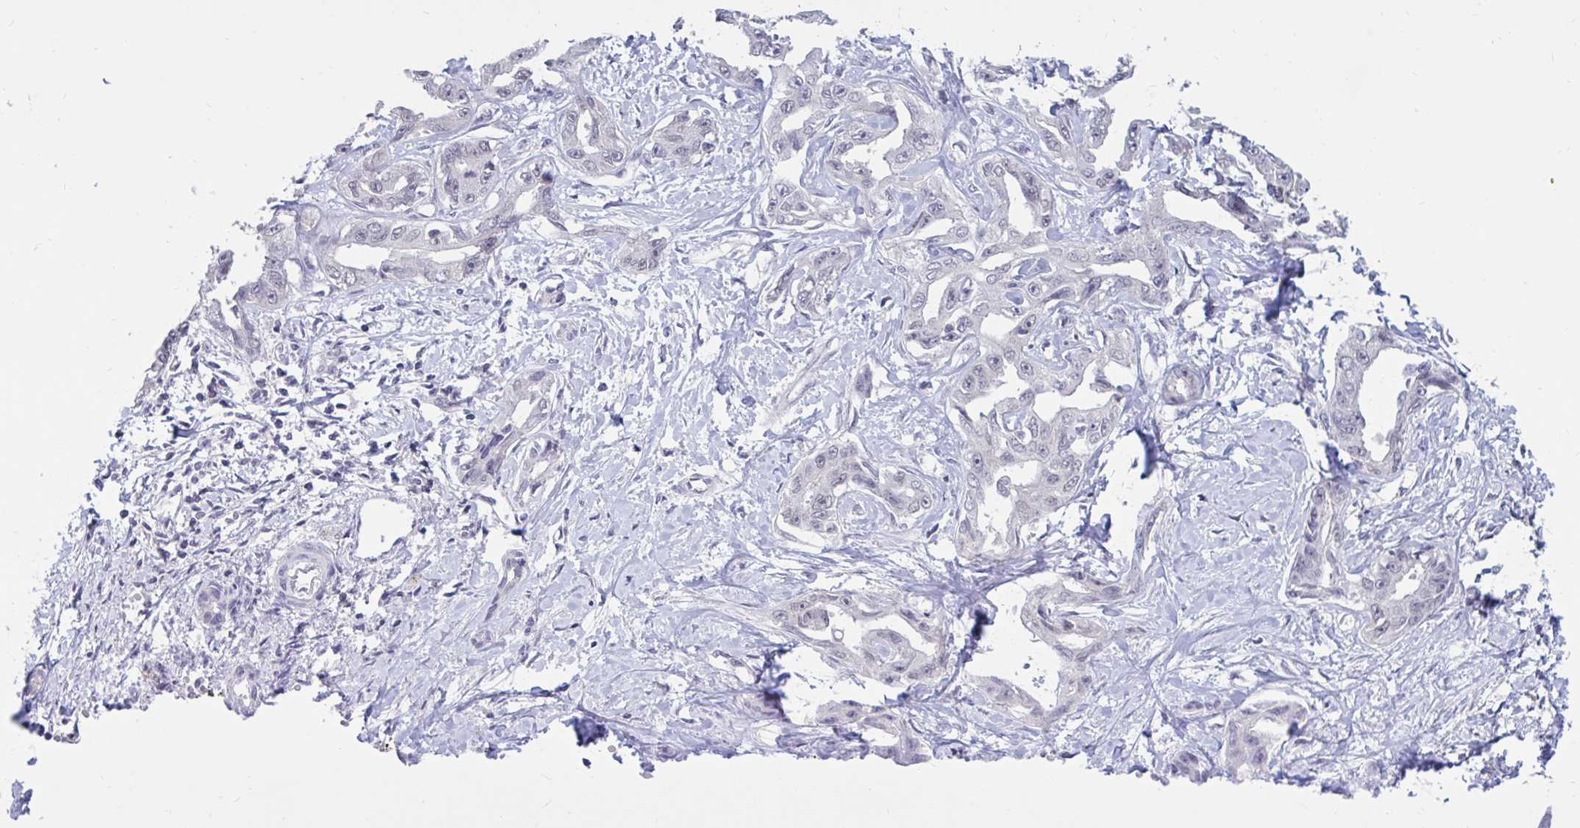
{"staining": {"intensity": "negative", "quantity": "none", "location": "none"}, "tissue": "liver cancer", "cell_type": "Tumor cells", "image_type": "cancer", "snomed": [{"axis": "morphology", "description": "Cholangiocarcinoma"}, {"axis": "topography", "description": "Liver"}], "caption": "Immunohistochemistry (IHC) image of neoplastic tissue: human liver cancer (cholangiocarcinoma) stained with DAB (3,3'-diaminobenzidine) demonstrates no significant protein positivity in tumor cells. The staining was performed using DAB to visualize the protein expression in brown, while the nuclei were stained in blue with hematoxylin (Magnification: 20x).", "gene": "ARPP19", "patient": {"sex": "male", "age": 59}}